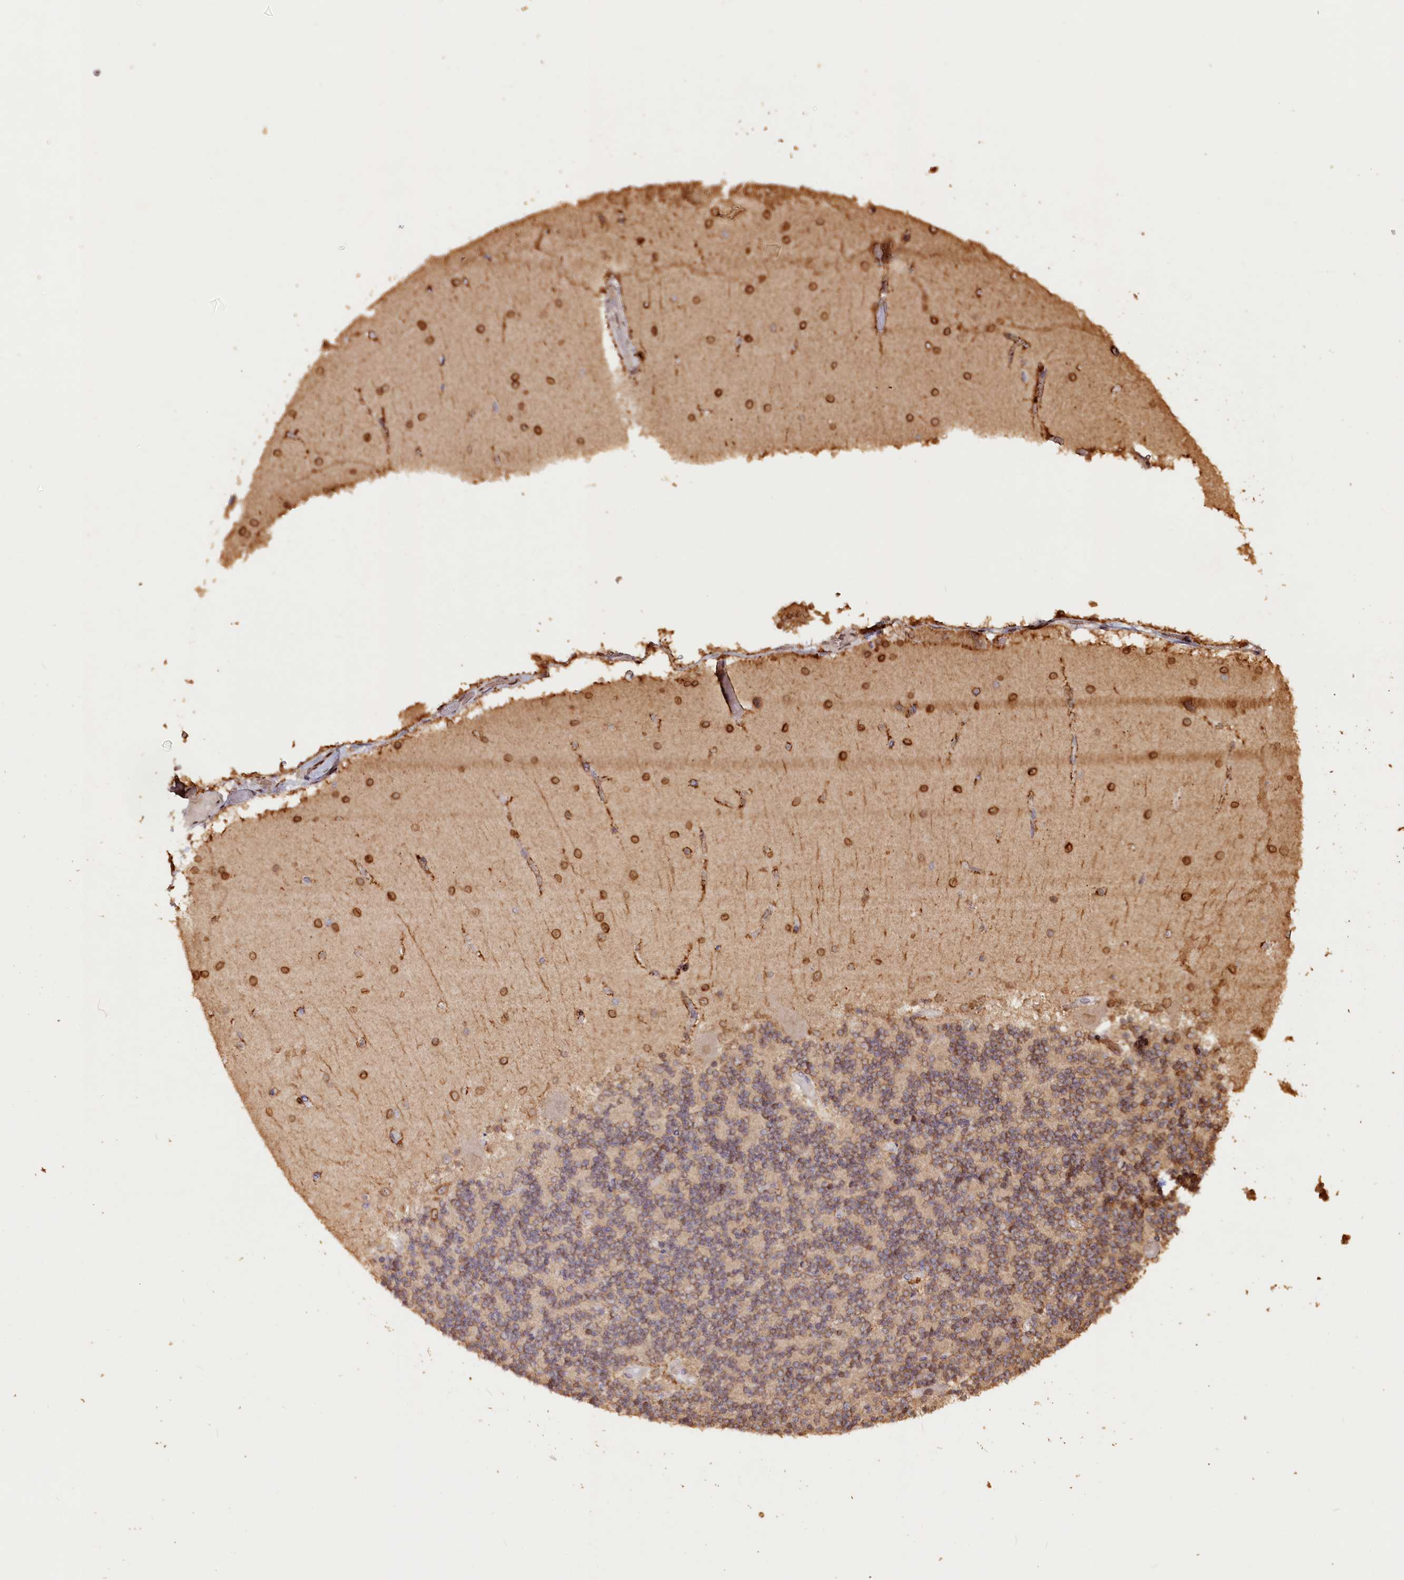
{"staining": {"intensity": "weak", "quantity": "<25%", "location": "cytoplasmic/membranous"}, "tissue": "cerebellum", "cell_type": "Cells in granular layer", "image_type": "normal", "snomed": [{"axis": "morphology", "description": "Normal tissue, NOS"}, {"axis": "topography", "description": "Cerebellum"}], "caption": "Cells in granular layer show no significant protein positivity in normal cerebellum. Brightfield microscopy of IHC stained with DAB (brown) and hematoxylin (blue), captured at high magnification.", "gene": "SLC38A7", "patient": {"sex": "female", "age": 28}}